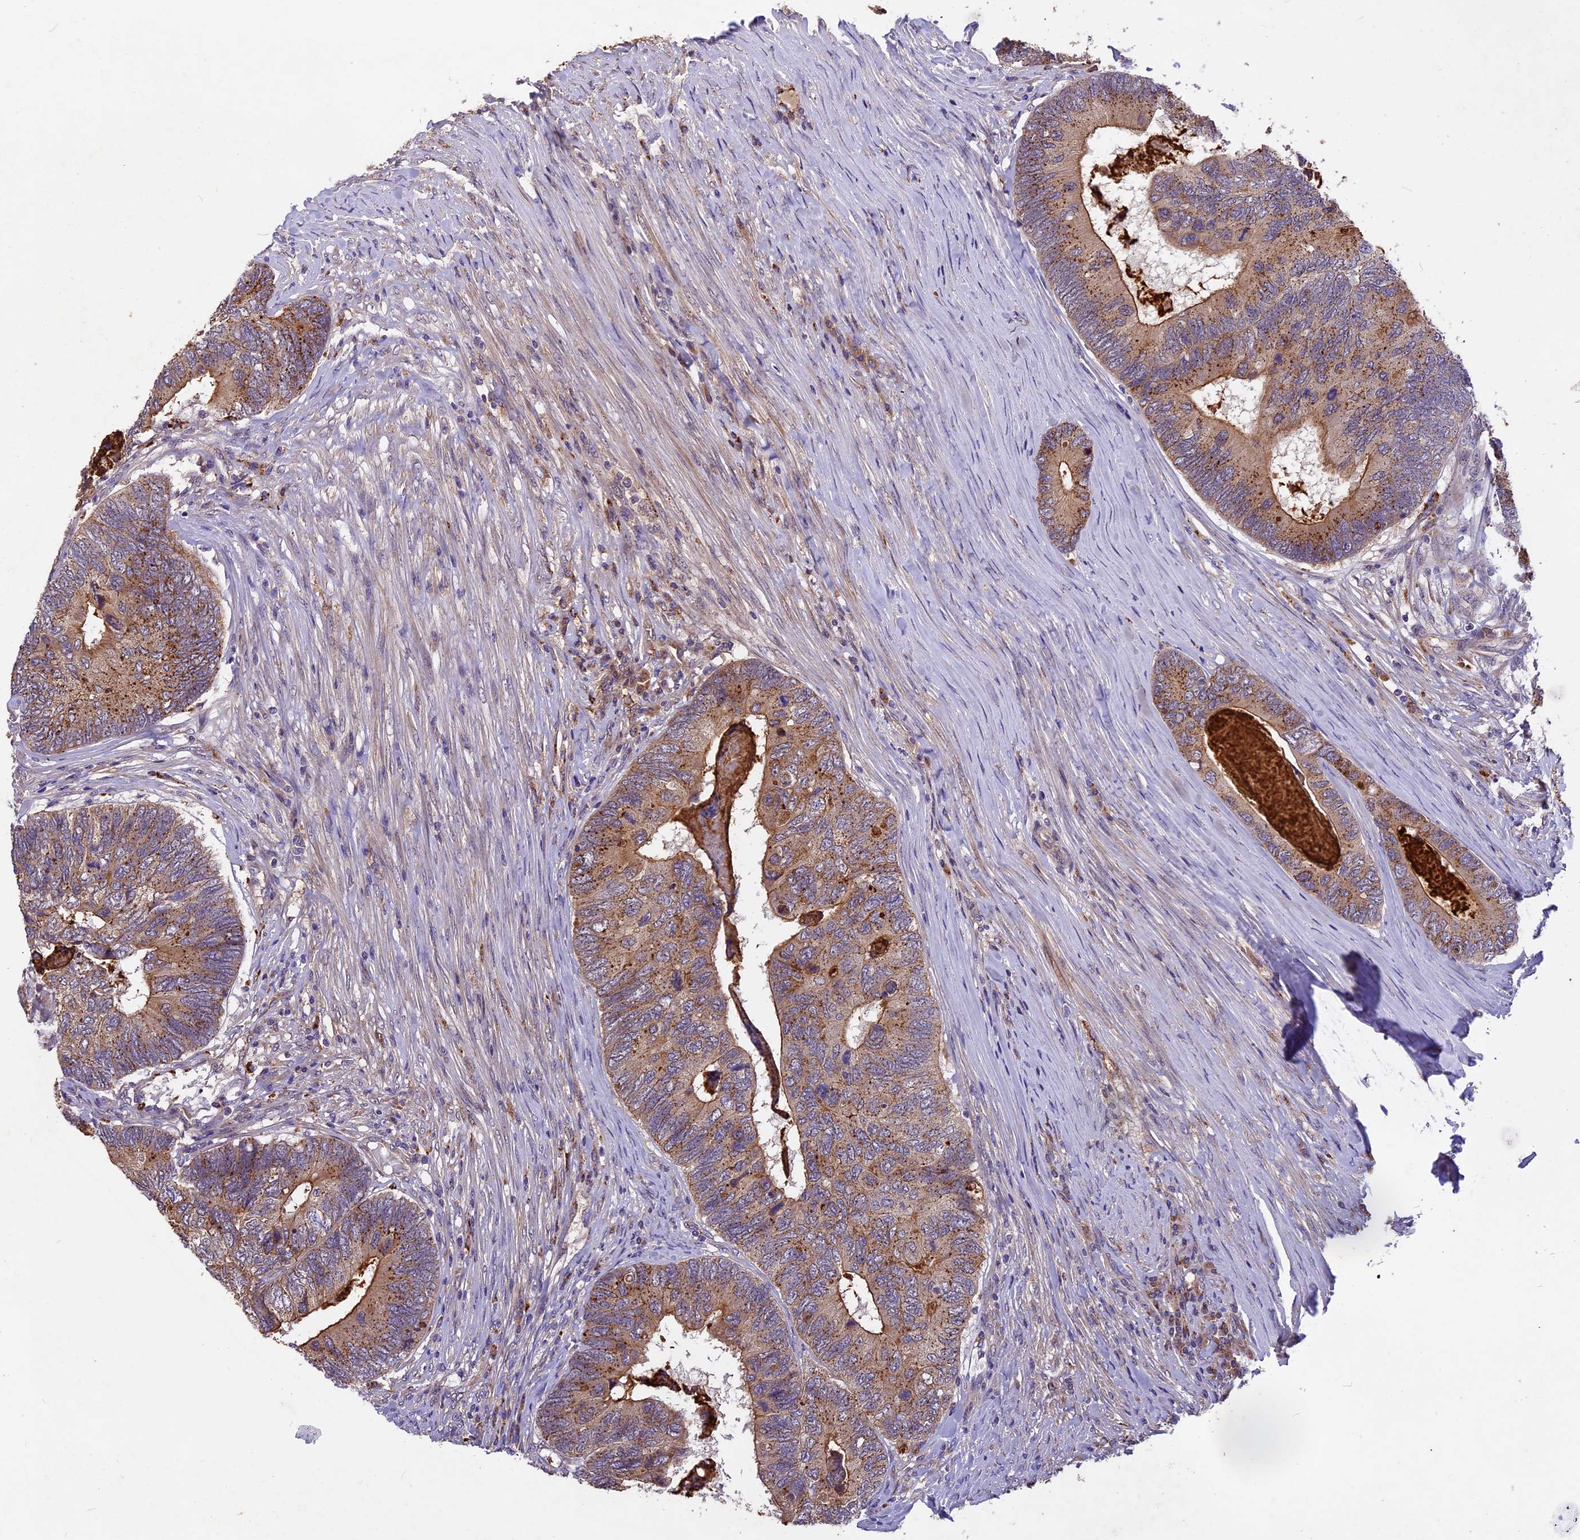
{"staining": {"intensity": "moderate", "quantity": ">75%", "location": "cytoplasmic/membranous"}, "tissue": "colorectal cancer", "cell_type": "Tumor cells", "image_type": "cancer", "snomed": [{"axis": "morphology", "description": "Adenocarcinoma, NOS"}, {"axis": "topography", "description": "Colon"}], "caption": "Brown immunohistochemical staining in colorectal cancer (adenocarcinoma) reveals moderate cytoplasmic/membranous expression in approximately >75% of tumor cells. The staining is performed using DAB brown chromogen to label protein expression. The nuclei are counter-stained blue using hematoxylin.", "gene": "COPE", "patient": {"sex": "female", "age": 67}}